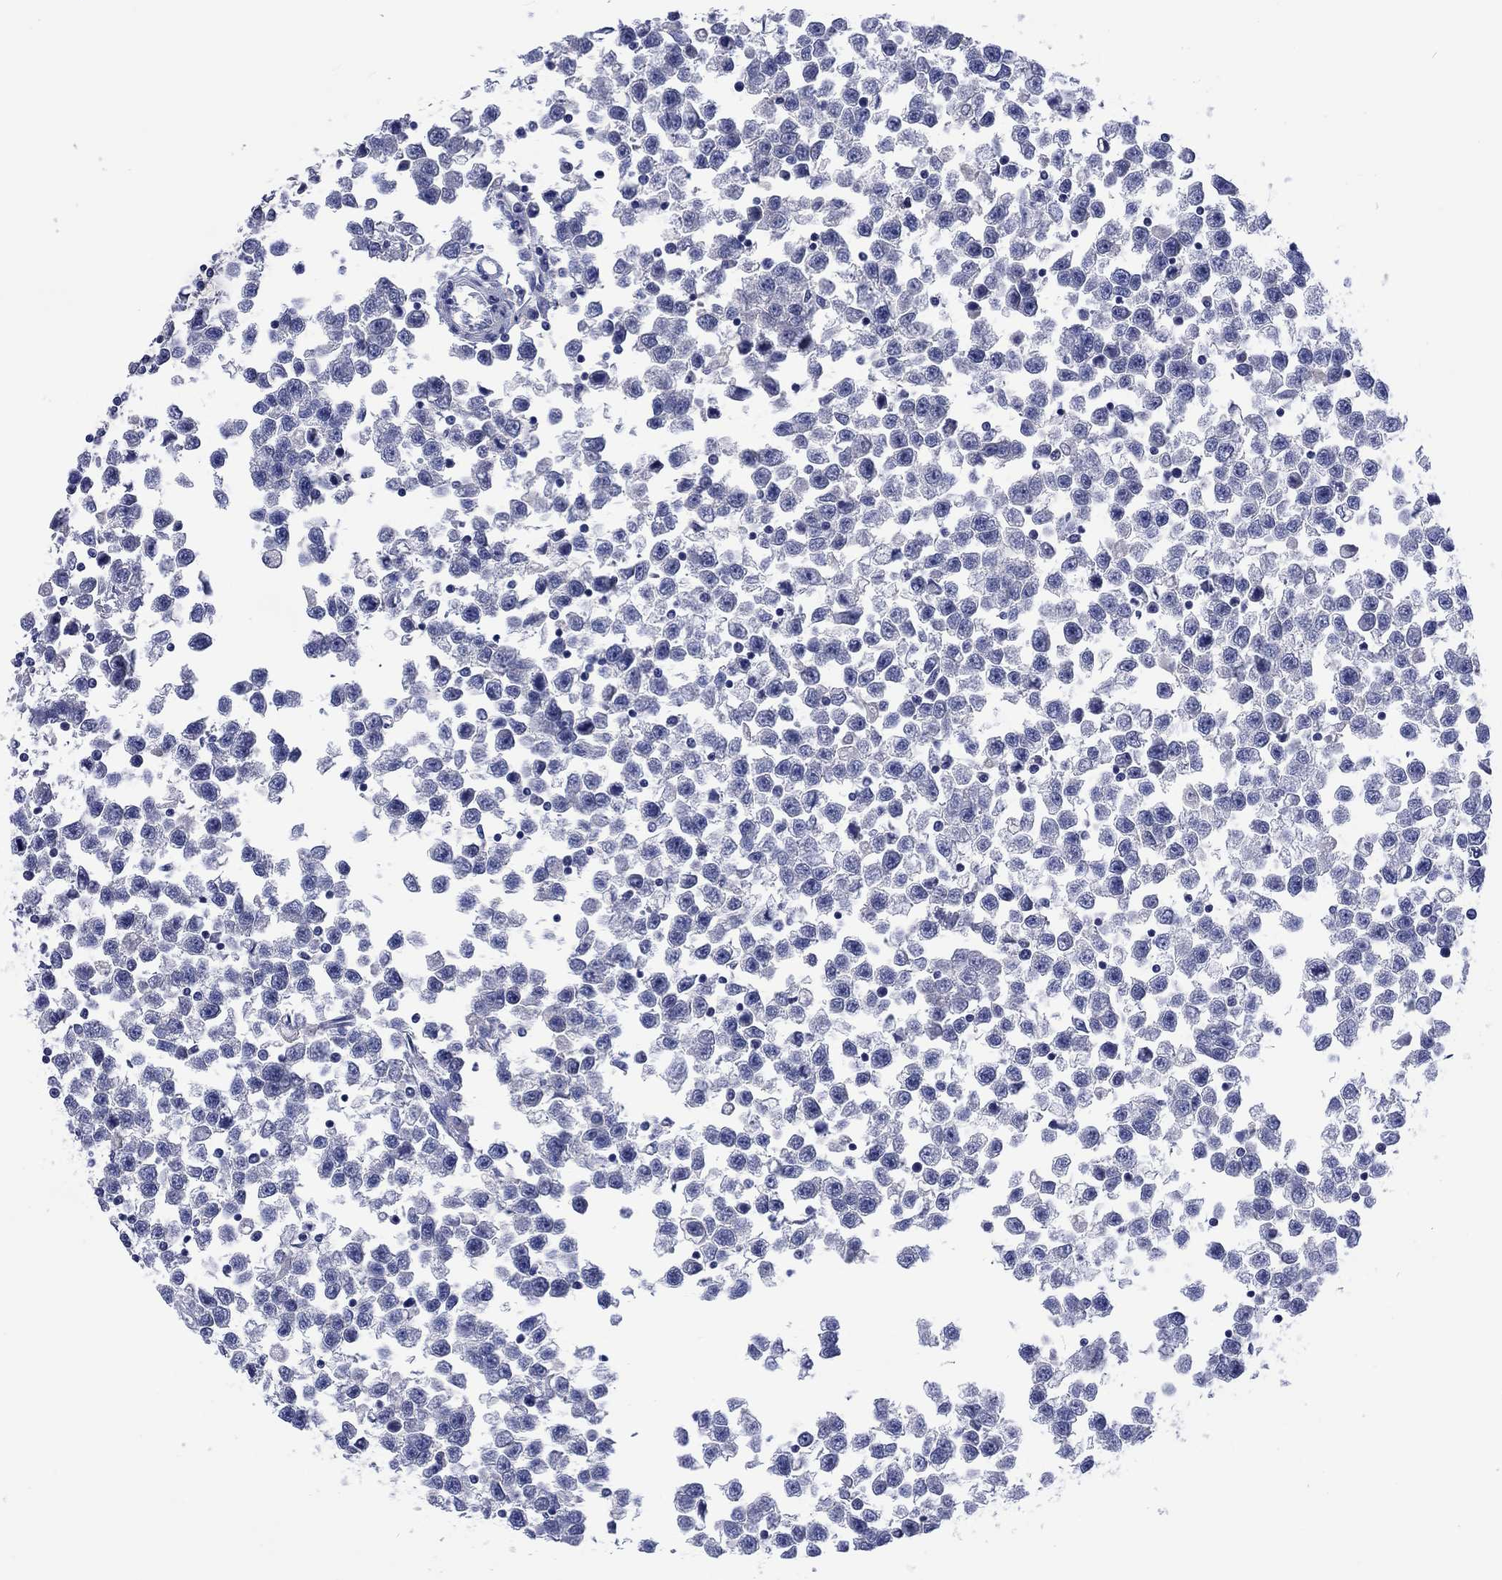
{"staining": {"intensity": "negative", "quantity": "none", "location": "none"}, "tissue": "testis cancer", "cell_type": "Tumor cells", "image_type": "cancer", "snomed": [{"axis": "morphology", "description": "Seminoma, NOS"}, {"axis": "topography", "description": "Testis"}], "caption": "Tumor cells show no significant positivity in testis cancer.", "gene": "TOMM20L", "patient": {"sex": "male", "age": 34}}